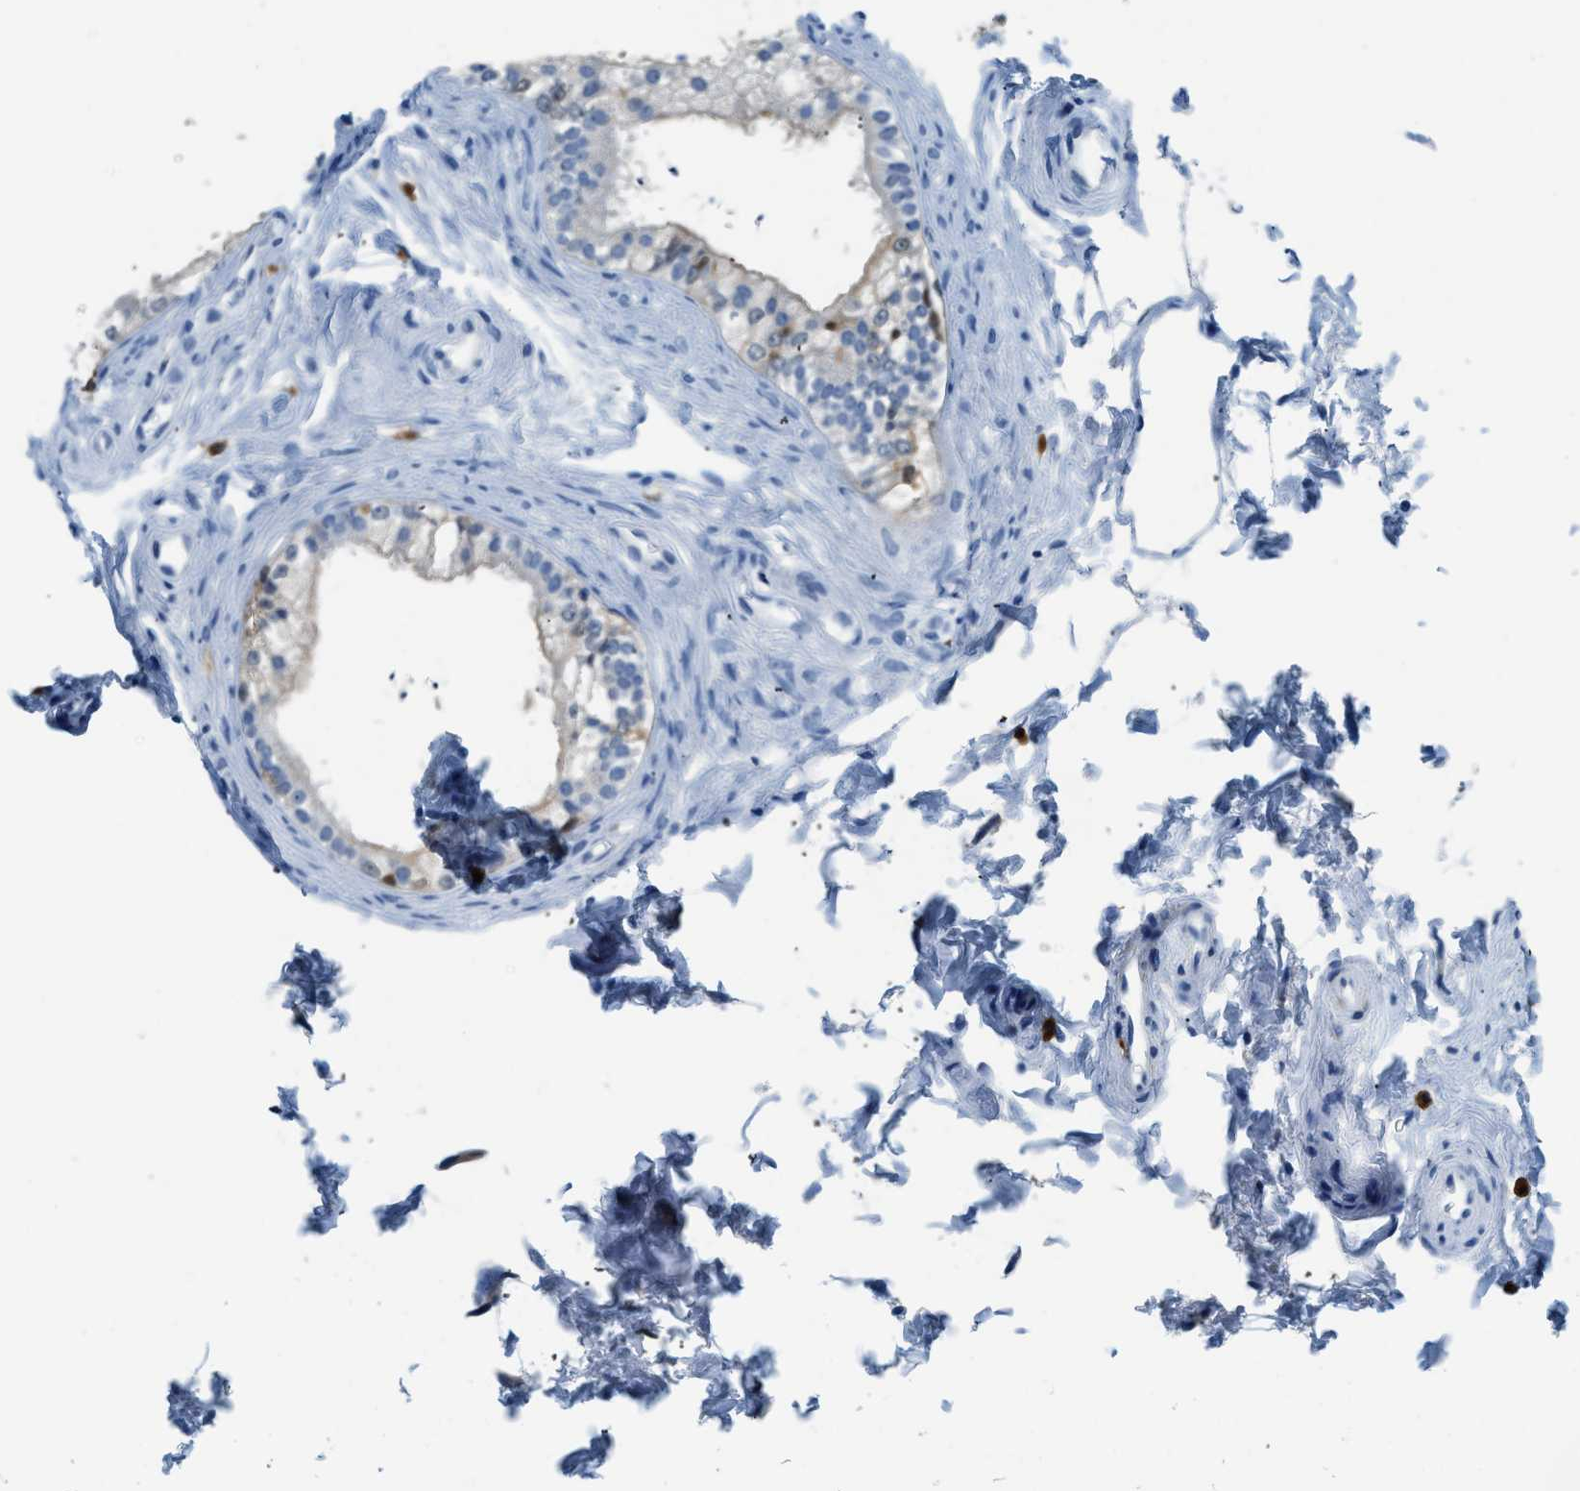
{"staining": {"intensity": "negative", "quantity": "none", "location": "none"}, "tissue": "epididymis", "cell_type": "Glandular cells", "image_type": "normal", "snomed": [{"axis": "morphology", "description": "Normal tissue, NOS"}, {"axis": "topography", "description": "Epididymis"}], "caption": "IHC micrograph of benign human epididymis stained for a protein (brown), which shows no positivity in glandular cells. The staining is performed using DAB brown chromogen with nuclei counter-stained in using hematoxylin.", "gene": "CAPG", "patient": {"sex": "male", "age": 56}}